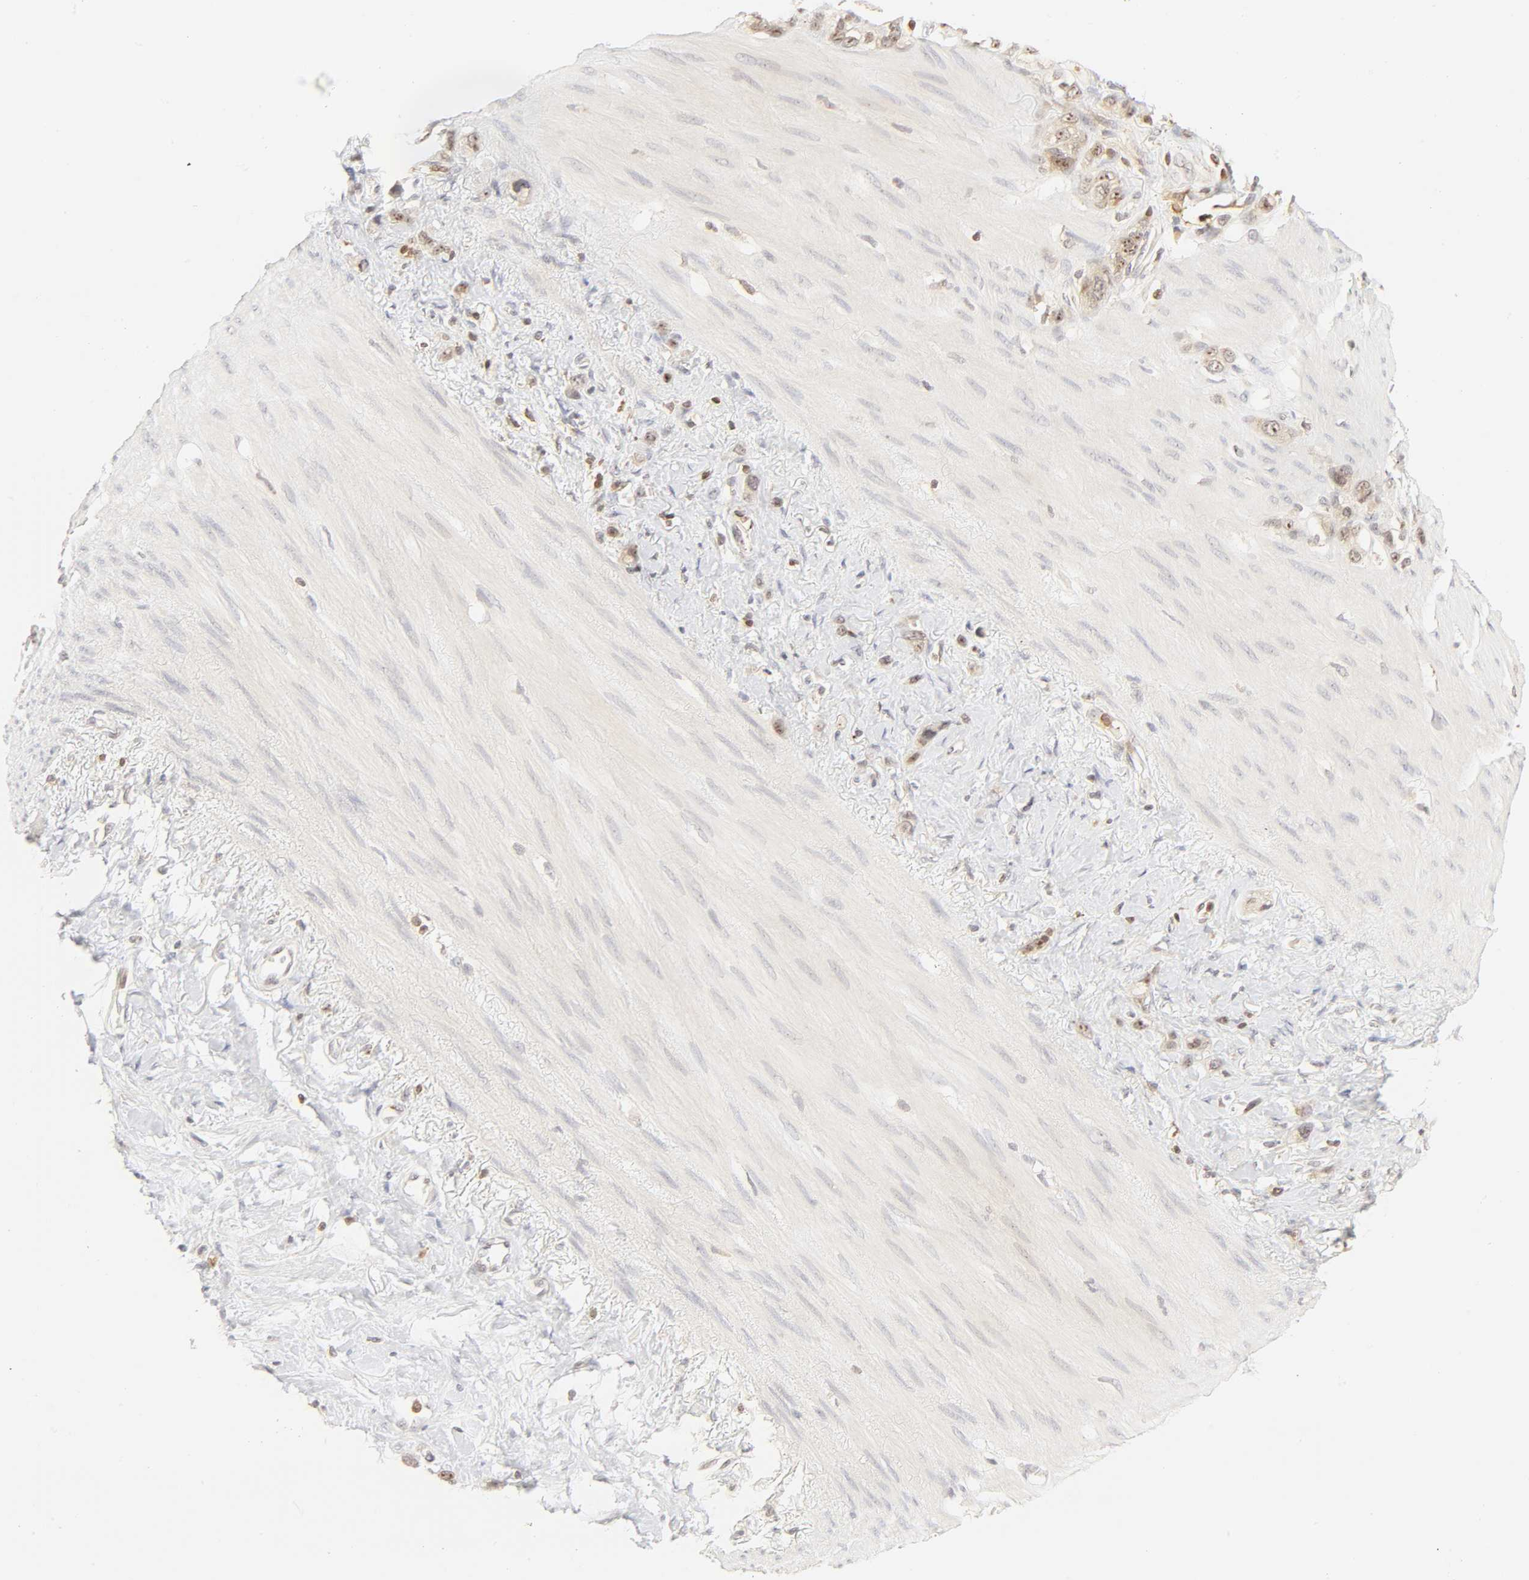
{"staining": {"intensity": "moderate", "quantity": "25%-75%", "location": "cytoplasmic/membranous"}, "tissue": "stomach cancer", "cell_type": "Tumor cells", "image_type": "cancer", "snomed": [{"axis": "morphology", "description": "Normal tissue, NOS"}, {"axis": "morphology", "description": "Adenocarcinoma, NOS"}, {"axis": "morphology", "description": "Adenocarcinoma, High grade"}, {"axis": "topography", "description": "Stomach, upper"}, {"axis": "topography", "description": "Stomach"}], "caption": "Protein staining exhibits moderate cytoplasmic/membranous staining in approximately 25%-75% of tumor cells in stomach adenocarcinoma. (Stains: DAB in brown, nuclei in blue, Microscopy: brightfield microscopy at high magnification).", "gene": "KIF2A", "patient": {"sex": "female", "age": 65}}